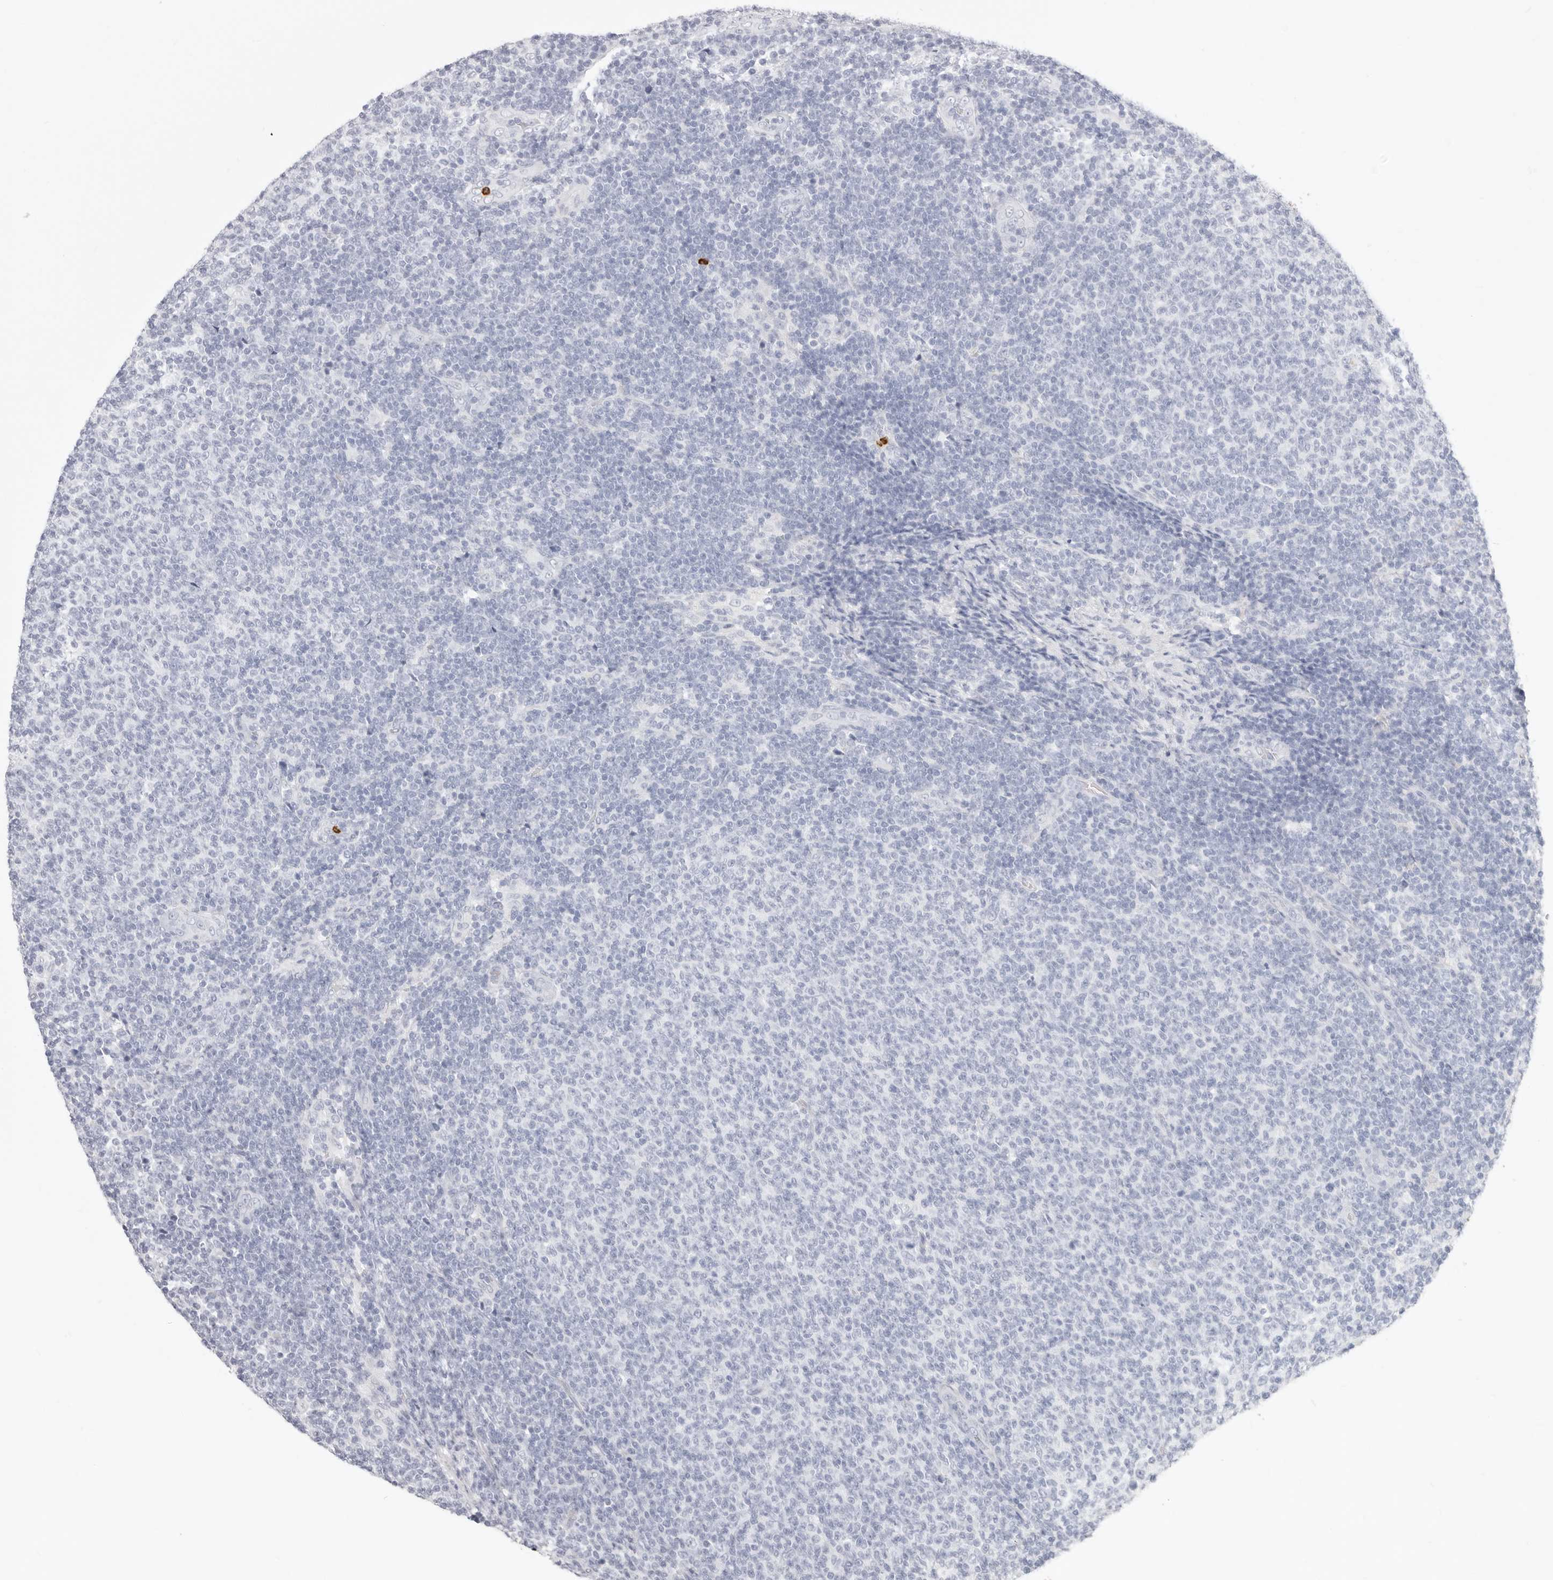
{"staining": {"intensity": "negative", "quantity": "none", "location": "none"}, "tissue": "lymphoma", "cell_type": "Tumor cells", "image_type": "cancer", "snomed": [{"axis": "morphology", "description": "Malignant lymphoma, non-Hodgkin's type, Low grade"}, {"axis": "topography", "description": "Lymph node"}], "caption": "Protein analysis of lymphoma displays no significant staining in tumor cells.", "gene": "CAMP", "patient": {"sex": "male", "age": 66}}